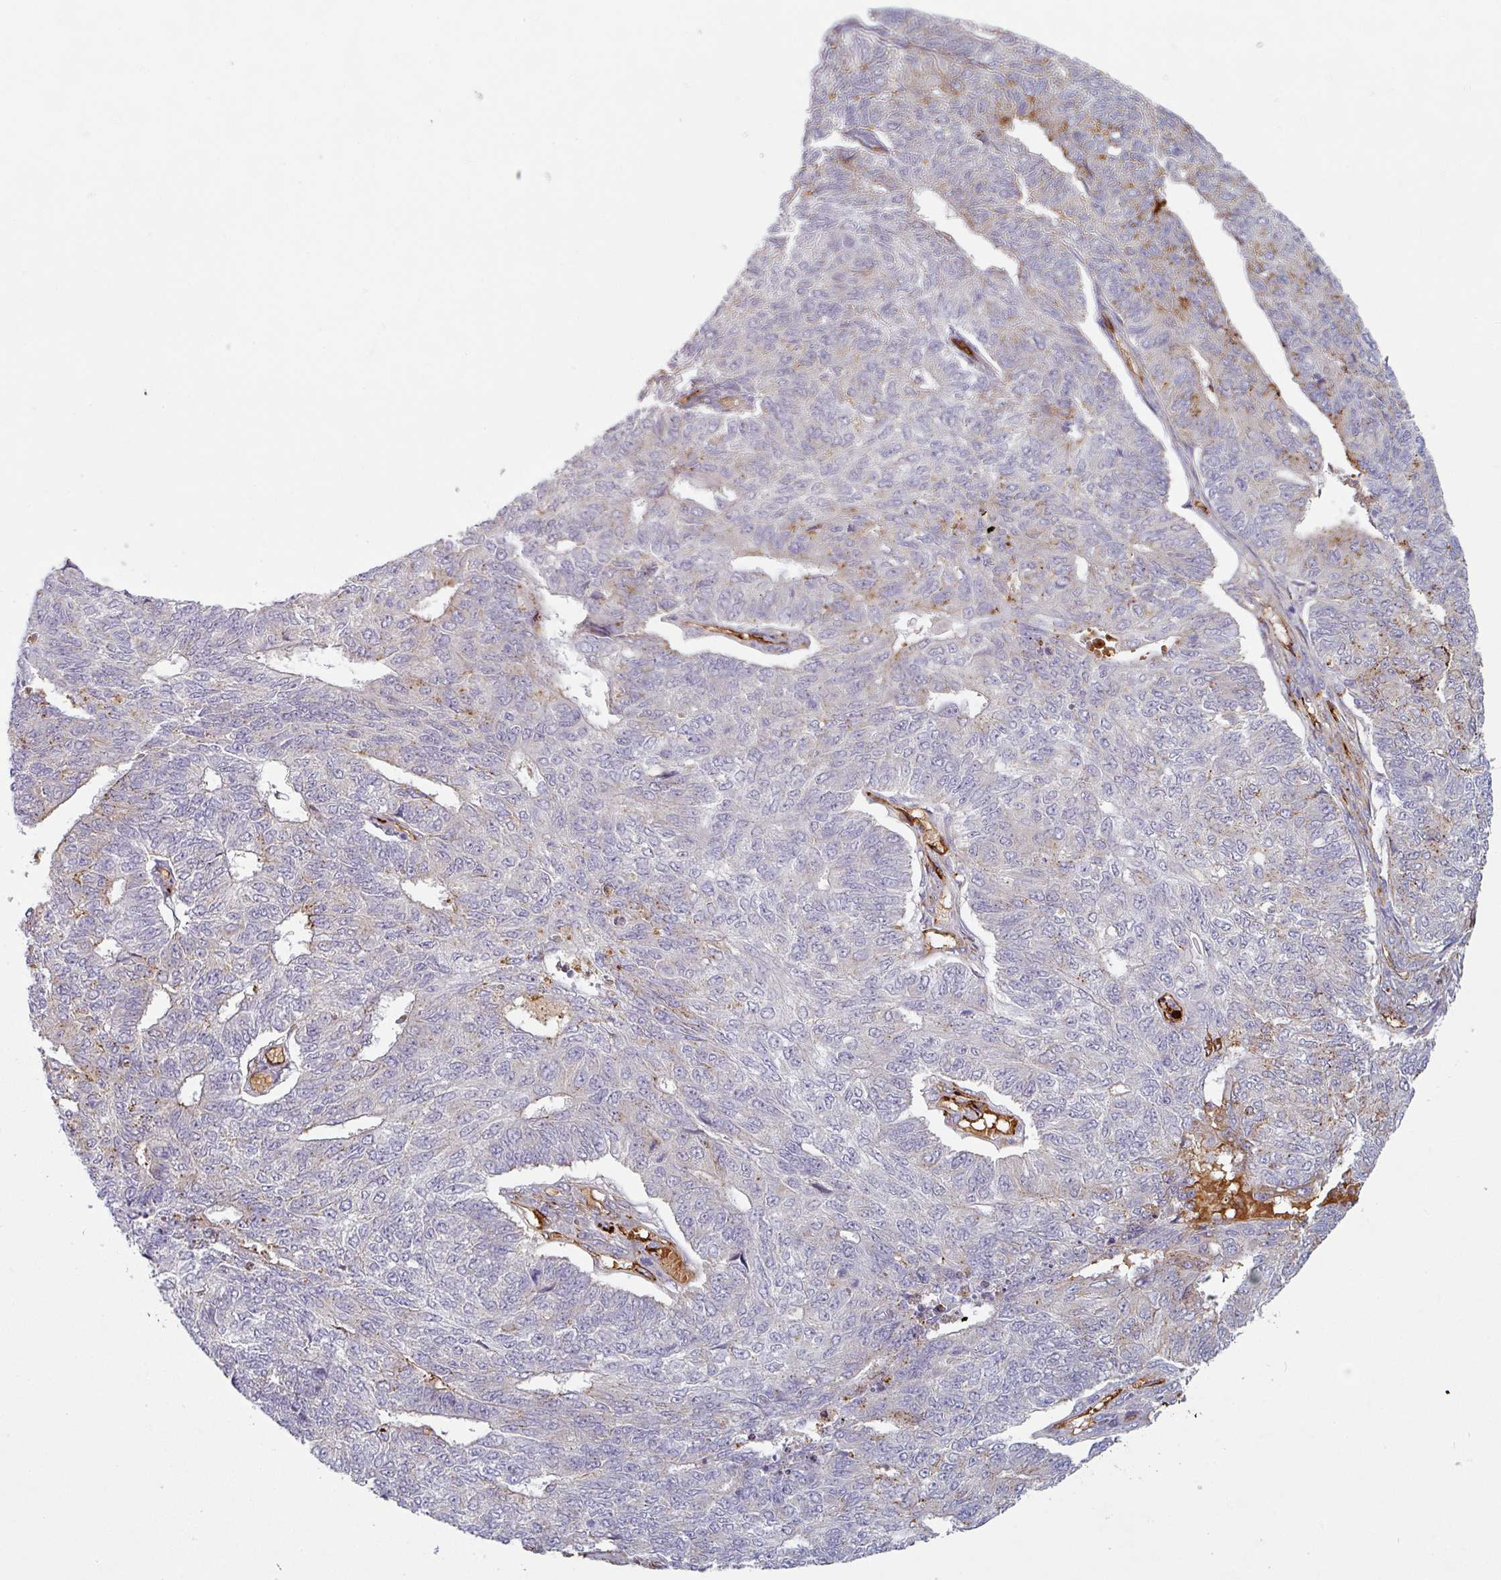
{"staining": {"intensity": "moderate", "quantity": "<25%", "location": "cytoplasmic/membranous"}, "tissue": "endometrial cancer", "cell_type": "Tumor cells", "image_type": "cancer", "snomed": [{"axis": "morphology", "description": "Adenocarcinoma, NOS"}, {"axis": "topography", "description": "Endometrium"}], "caption": "The photomicrograph demonstrates a brown stain indicating the presence of a protein in the cytoplasmic/membranous of tumor cells in adenocarcinoma (endometrial). (DAB (3,3'-diaminobenzidine) = brown stain, brightfield microscopy at high magnification).", "gene": "PRODH2", "patient": {"sex": "female", "age": 32}}